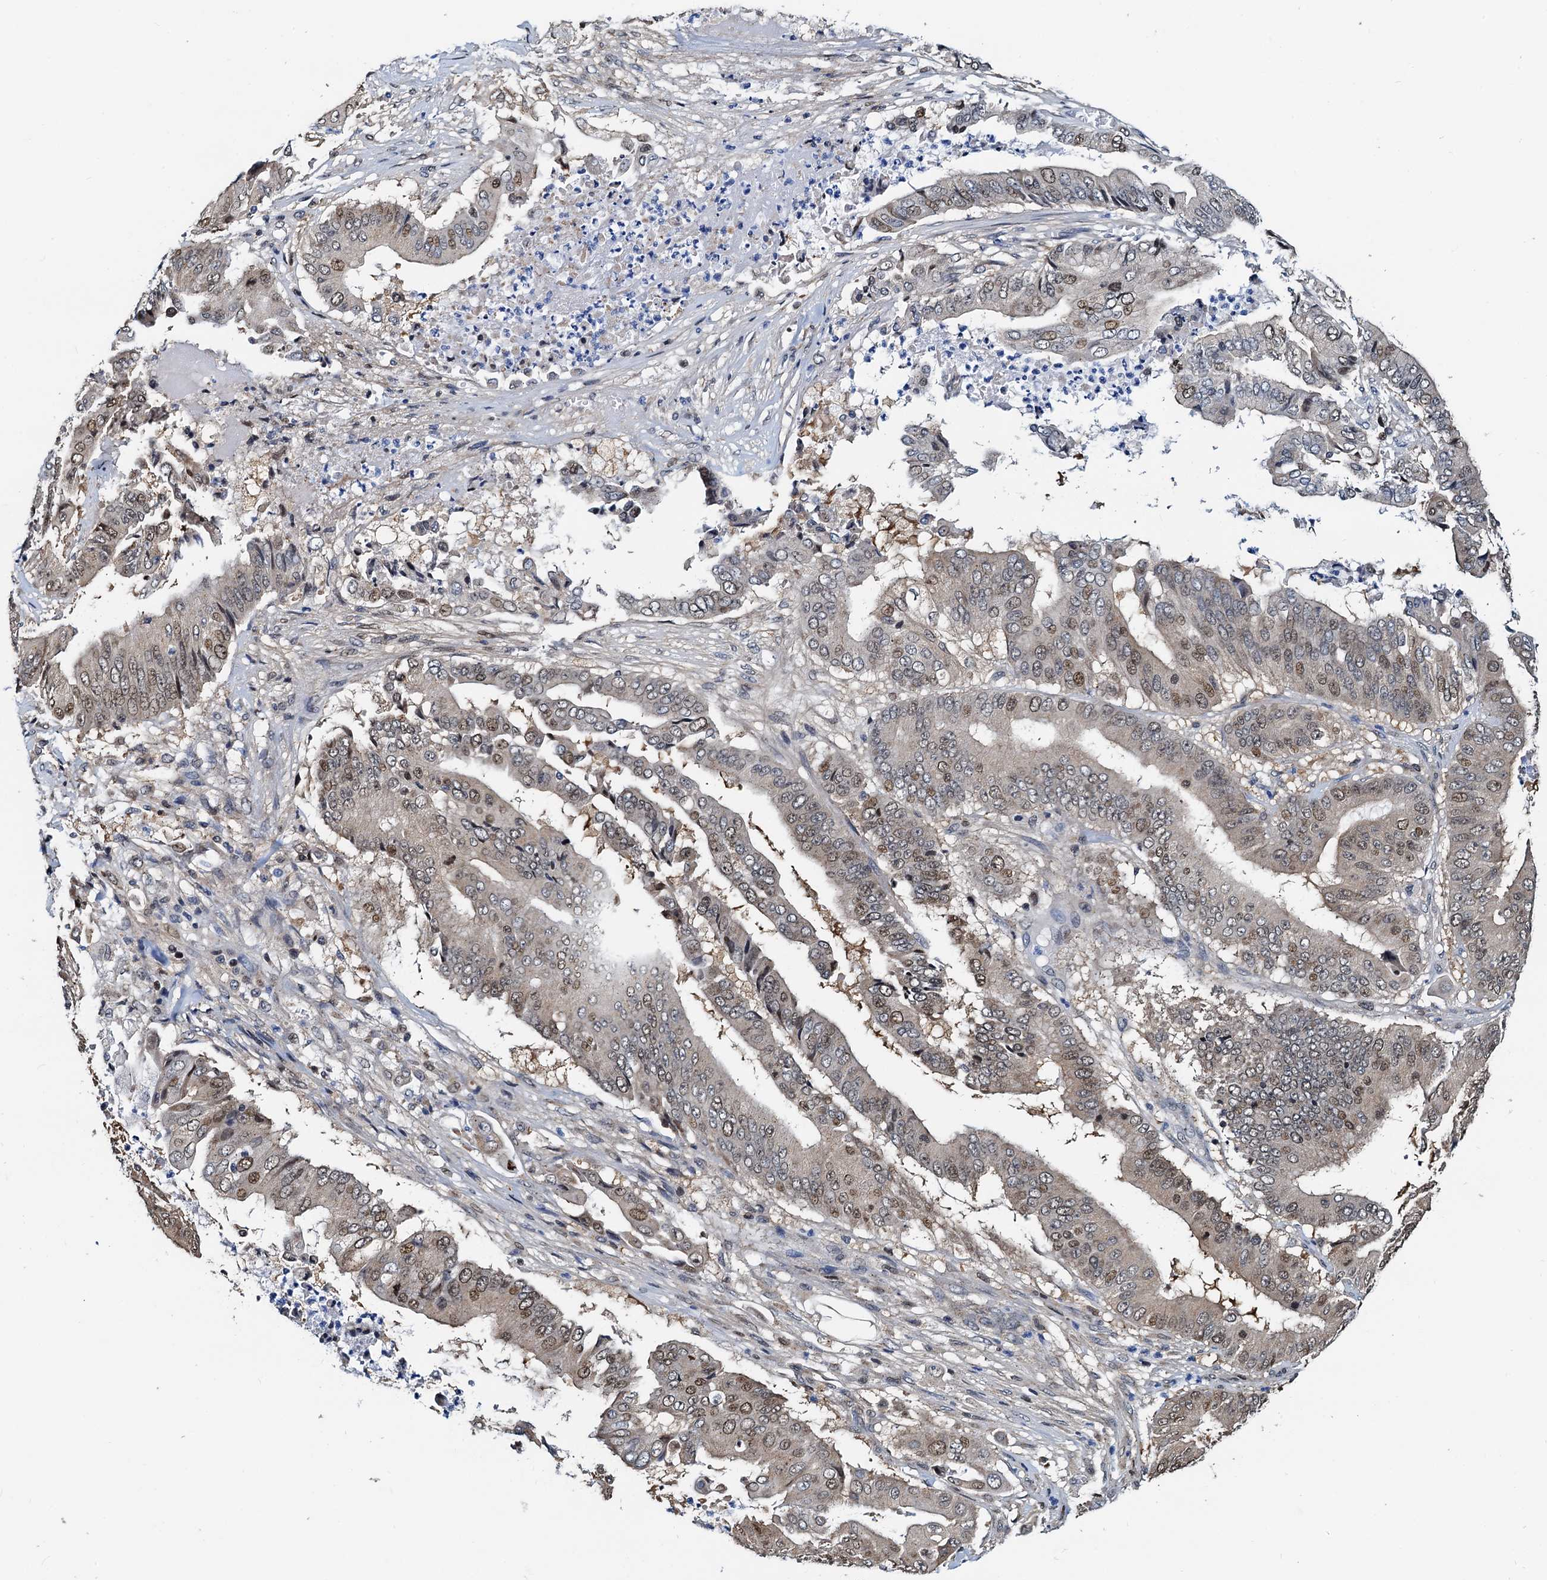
{"staining": {"intensity": "moderate", "quantity": "25%-75%", "location": "nuclear"}, "tissue": "pancreatic cancer", "cell_type": "Tumor cells", "image_type": "cancer", "snomed": [{"axis": "morphology", "description": "Adenocarcinoma, NOS"}, {"axis": "topography", "description": "Pancreas"}], "caption": "Protein staining shows moderate nuclear expression in approximately 25%-75% of tumor cells in pancreatic cancer (adenocarcinoma).", "gene": "PTGES3", "patient": {"sex": "female", "age": 77}}